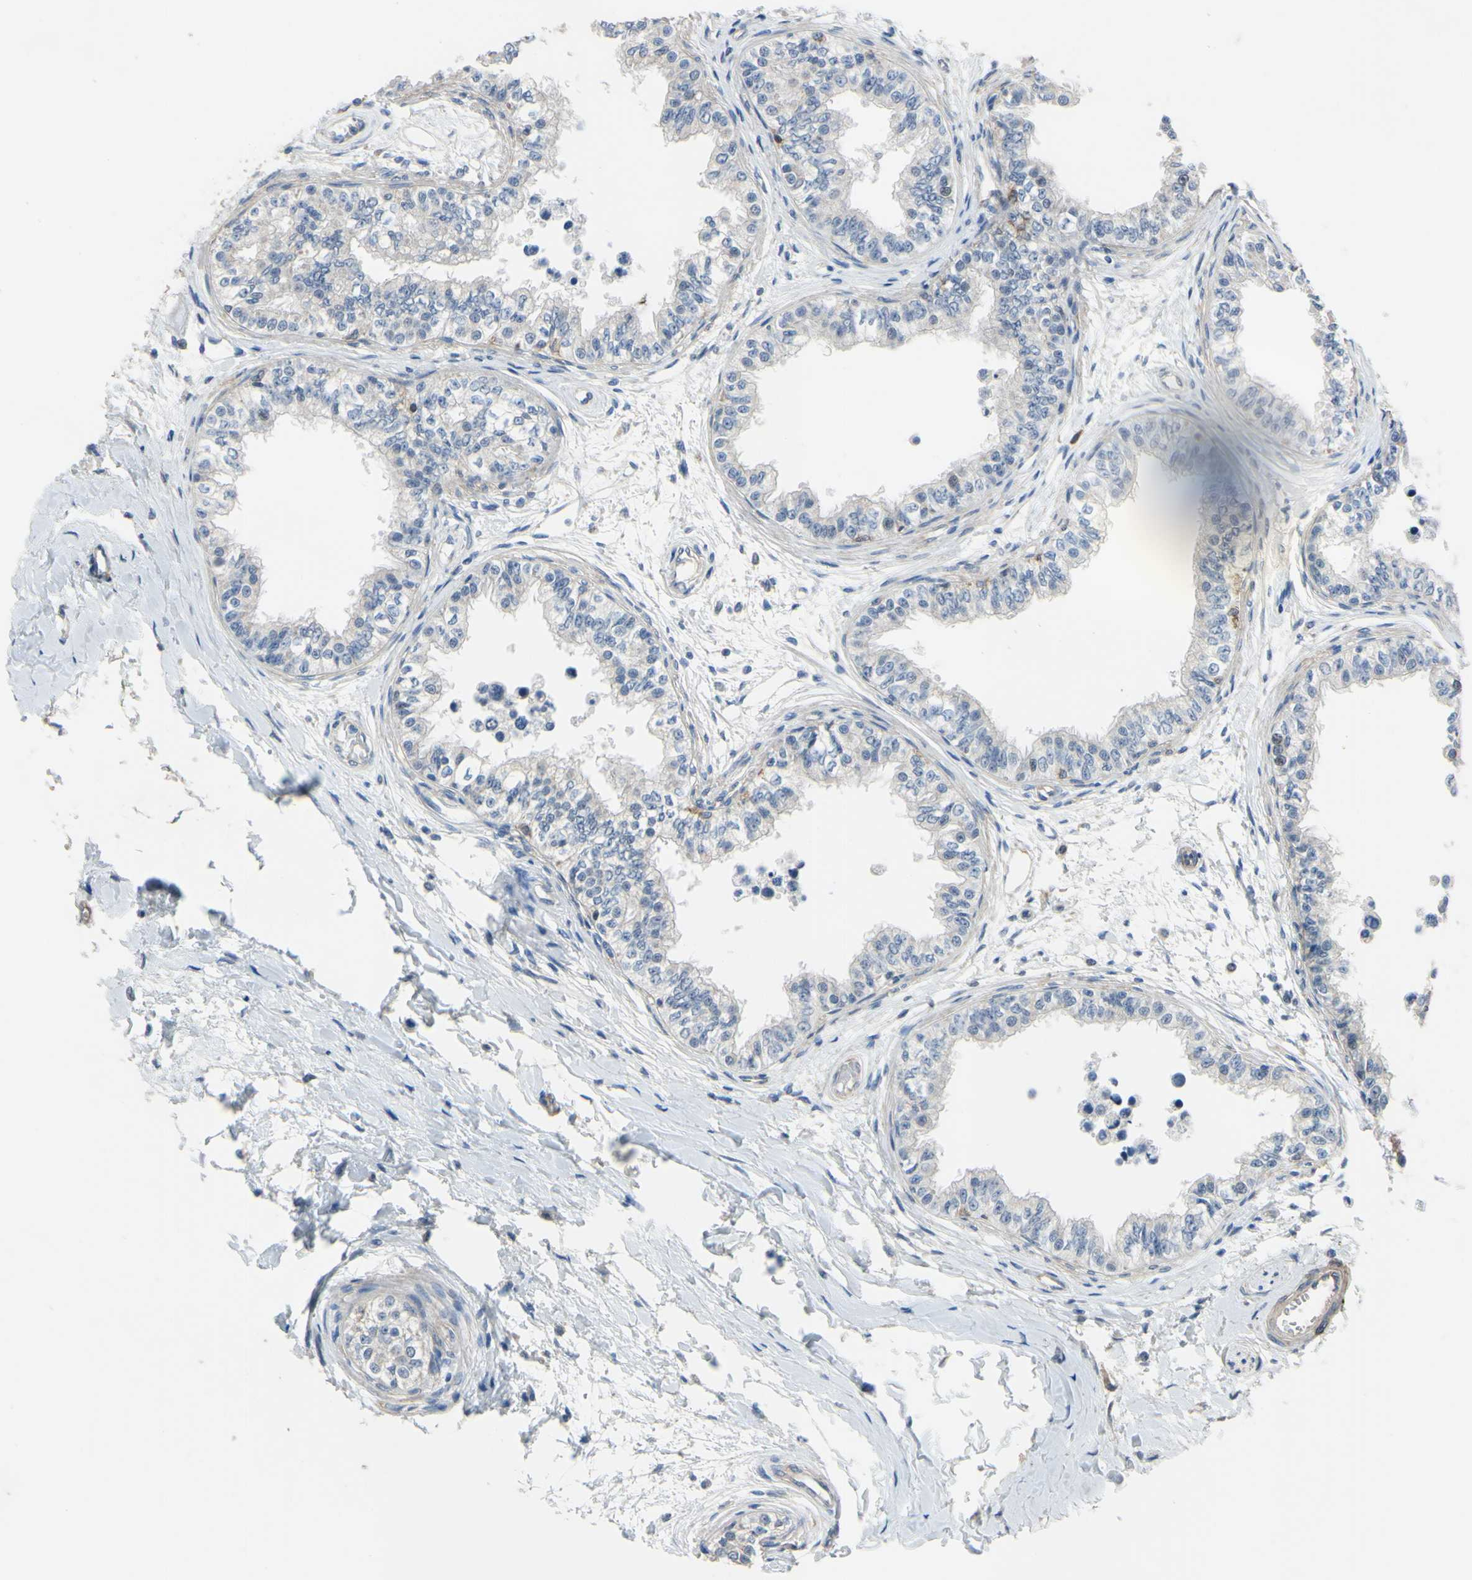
{"staining": {"intensity": "negative", "quantity": "none", "location": "none"}, "tissue": "epididymis", "cell_type": "Glandular cells", "image_type": "normal", "snomed": [{"axis": "morphology", "description": "Normal tissue, NOS"}, {"axis": "morphology", "description": "Adenocarcinoma, metastatic, NOS"}, {"axis": "topography", "description": "Testis"}, {"axis": "topography", "description": "Epididymis"}], "caption": "Protein analysis of benign epididymis displays no significant staining in glandular cells.", "gene": "LHX9", "patient": {"sex": "male", "age": 26}}